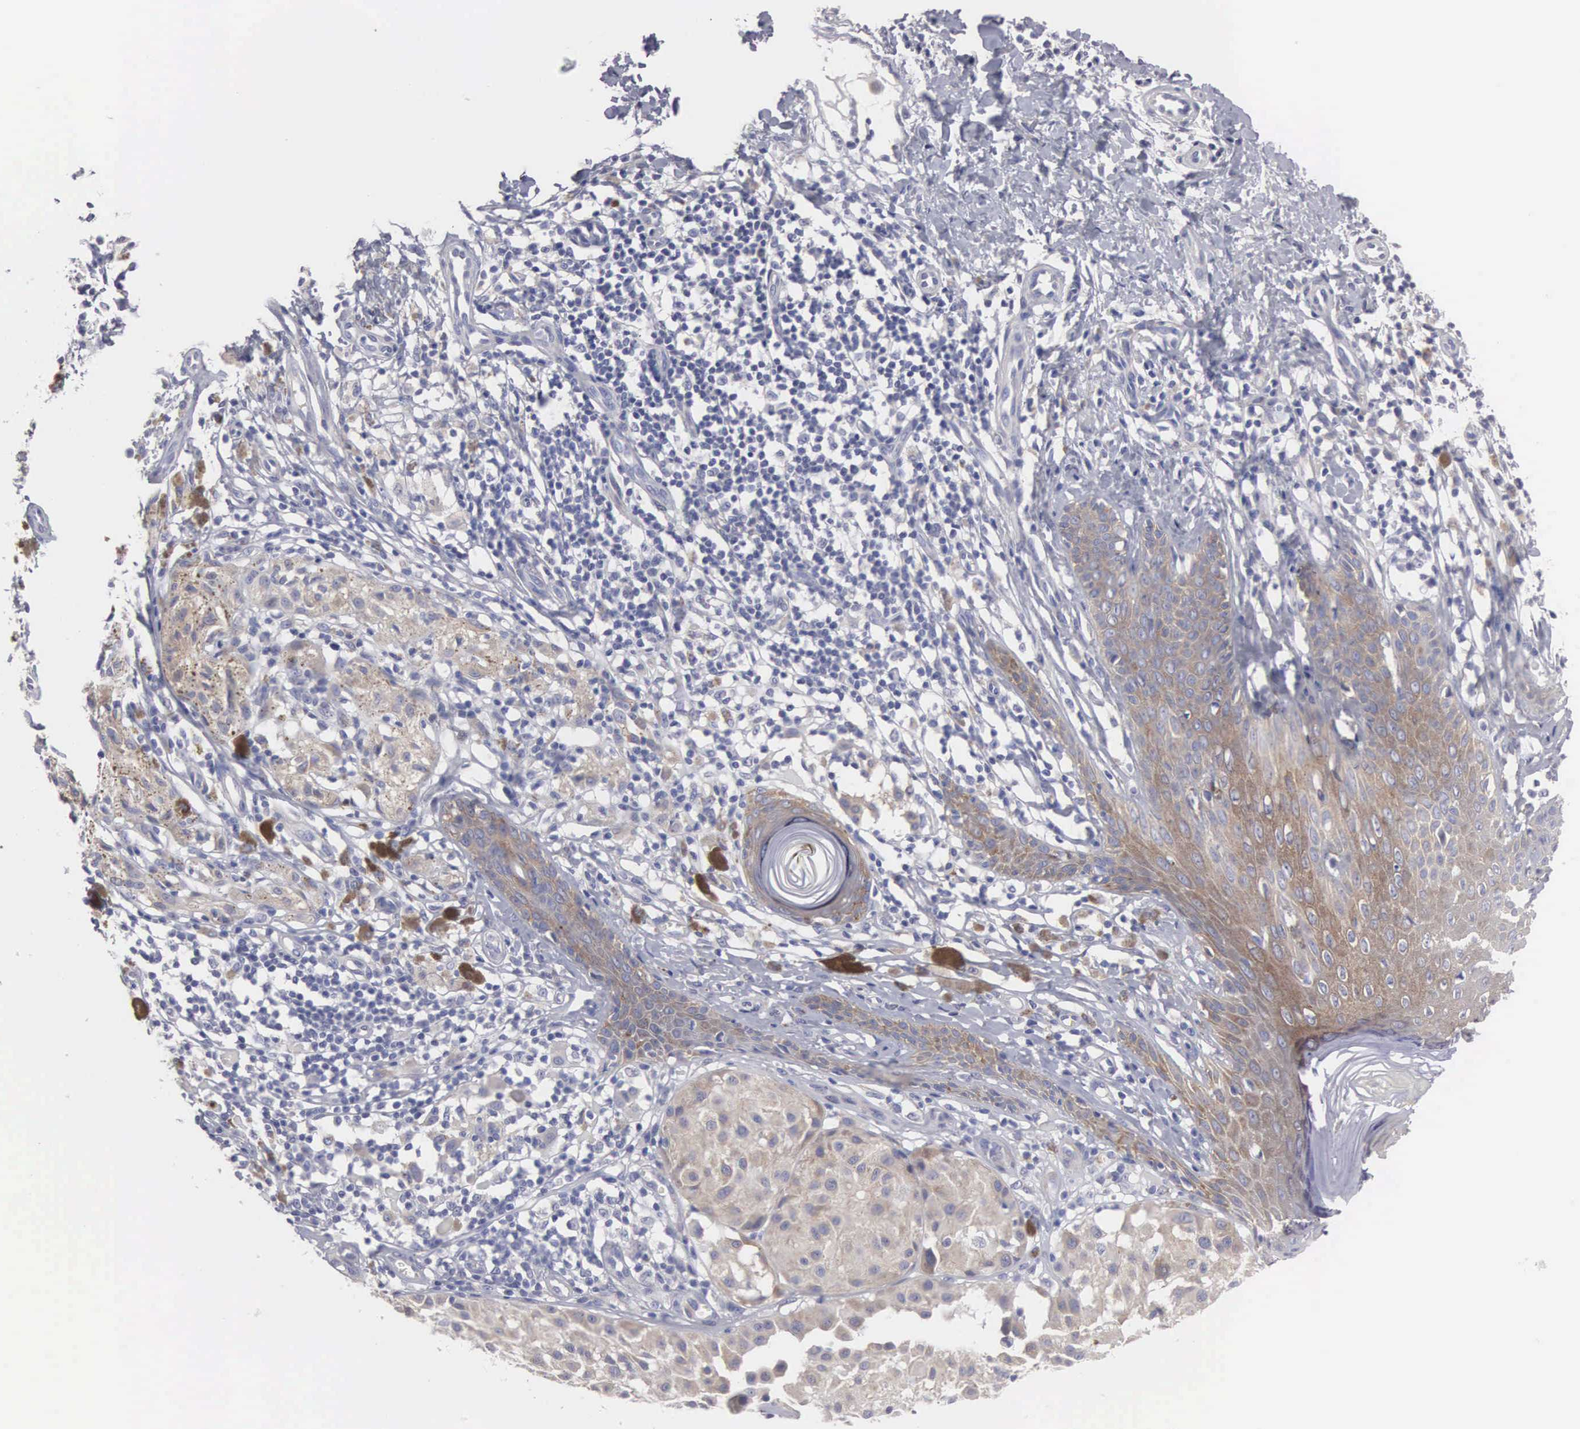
{"staining": {"intensity": "moderate", "quantity": ">75%", "location": "cytoplasmic/membranous"}, "tissue": "melanoma", "cell_type": "Tumor cells", "image_type": "cancer", "snomed": [{"axis": "morphology", "description": "Malignant melanoma, NOS"}, {"axis": "topography", "description": "Skin"}], "caption": "Immunohistochemistry (IHC) staining of melanoma, which exhibits medium levels of moderate cytoplasmic/membranous positivity in about >75% of tumor cells indicating moderate cytoplasmic/membranous protein positivity. The staining was performed using DAB (3,3'-diaminobenzidine) (brown) for protein detection and nuclei were counterstained in hematoxylin (blue).", "gene": "CEP170B", "patient": {"sex": "male", "age": 36}}